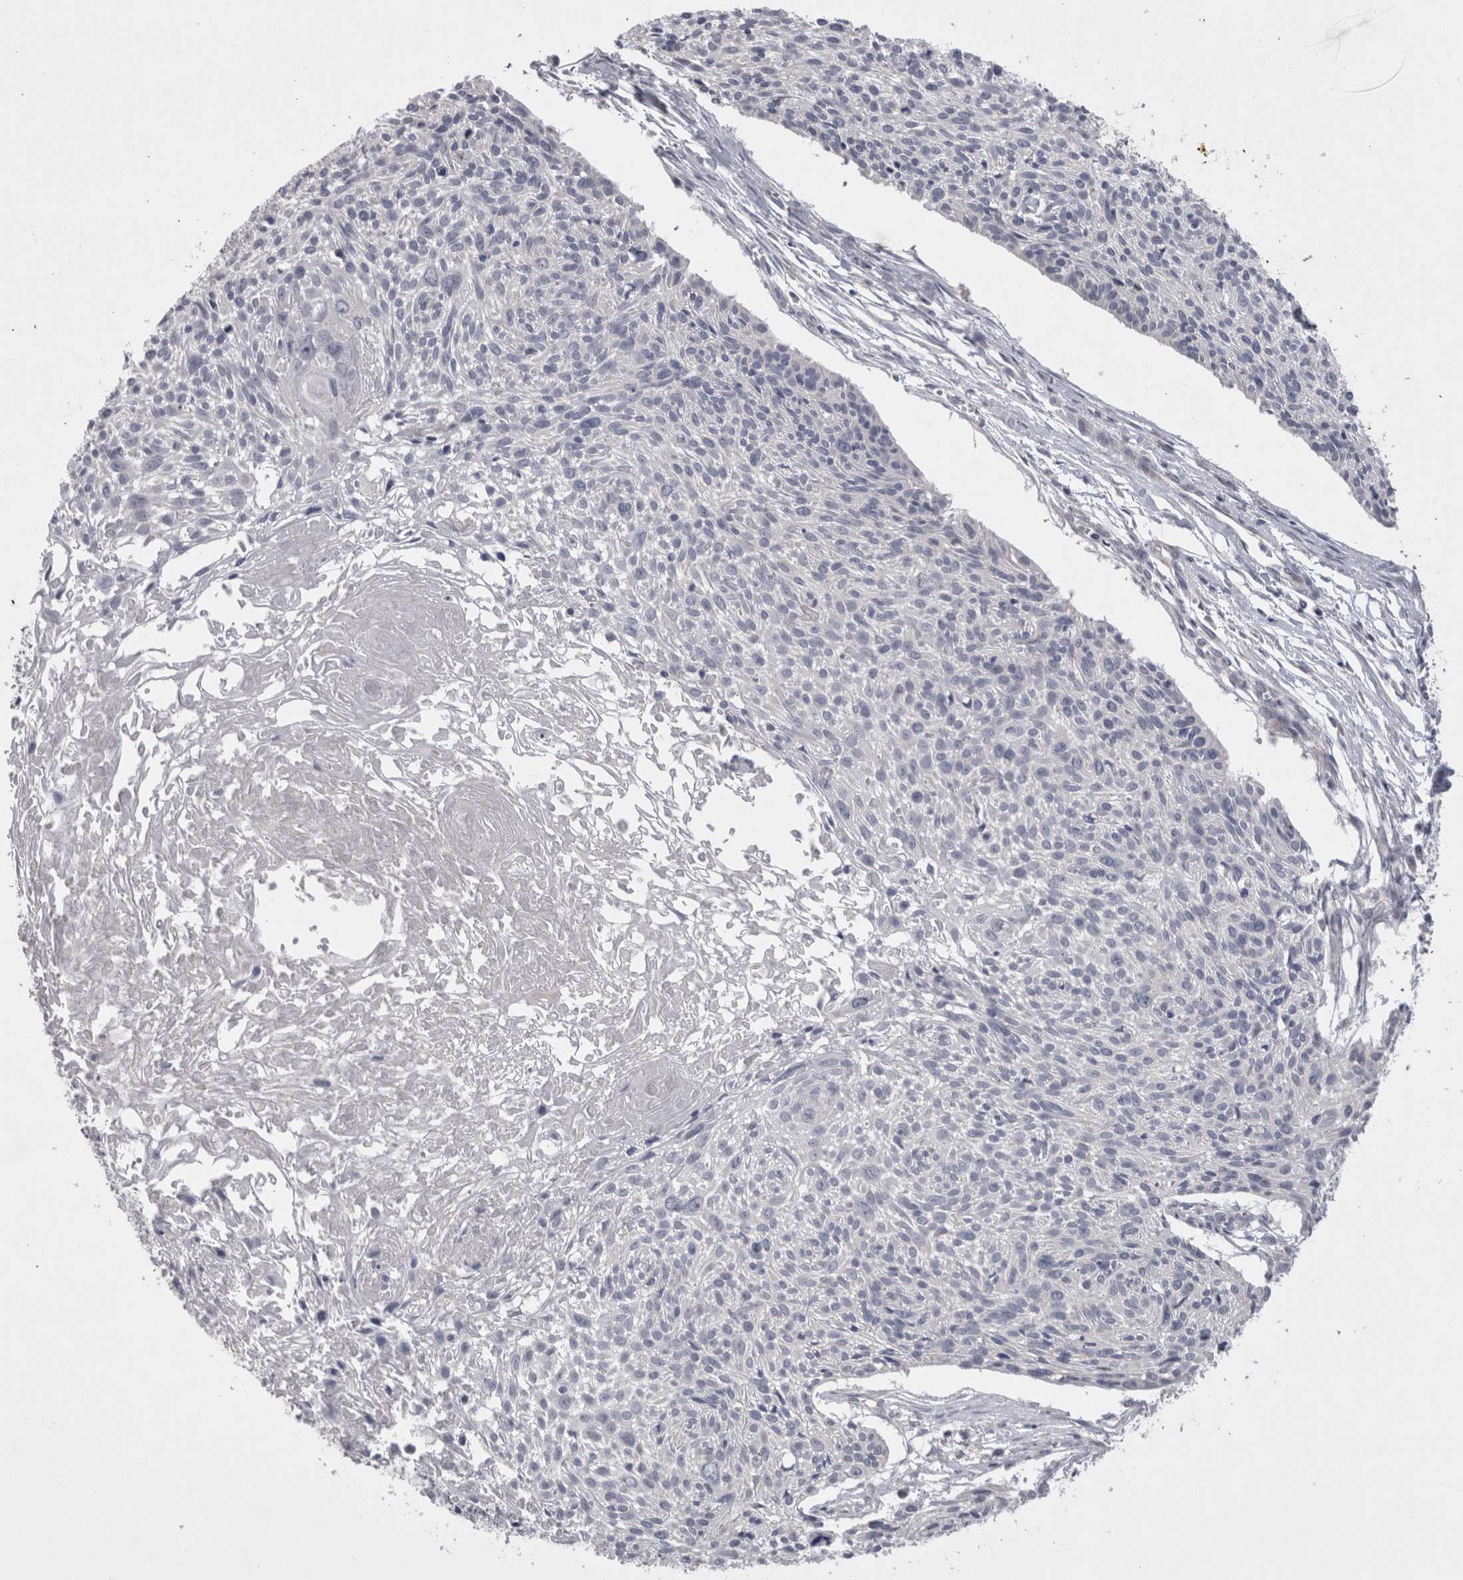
{"staining": {"intensity": "negative", "quantity": "none", "location": "none"}, "tissue": "cervical cancer", "cell_type": "Tumor cells", "image_type": "cancer", "snomed": [{"axis": "morphology", "description": "Squamous cell carcinoma, NOS"}, {"axis": "topography", "description": "Cervix"}], "caption": "There is no significant positivity in tumor cells of cervical cancer. The staining is performed using DAB (3,3'-diaminobenzidine) brown chromogen with nuclei counter-stained in using hematoxylin.", "gene": "LRRC40", "patient": {"sex": "female", "age": 51}}